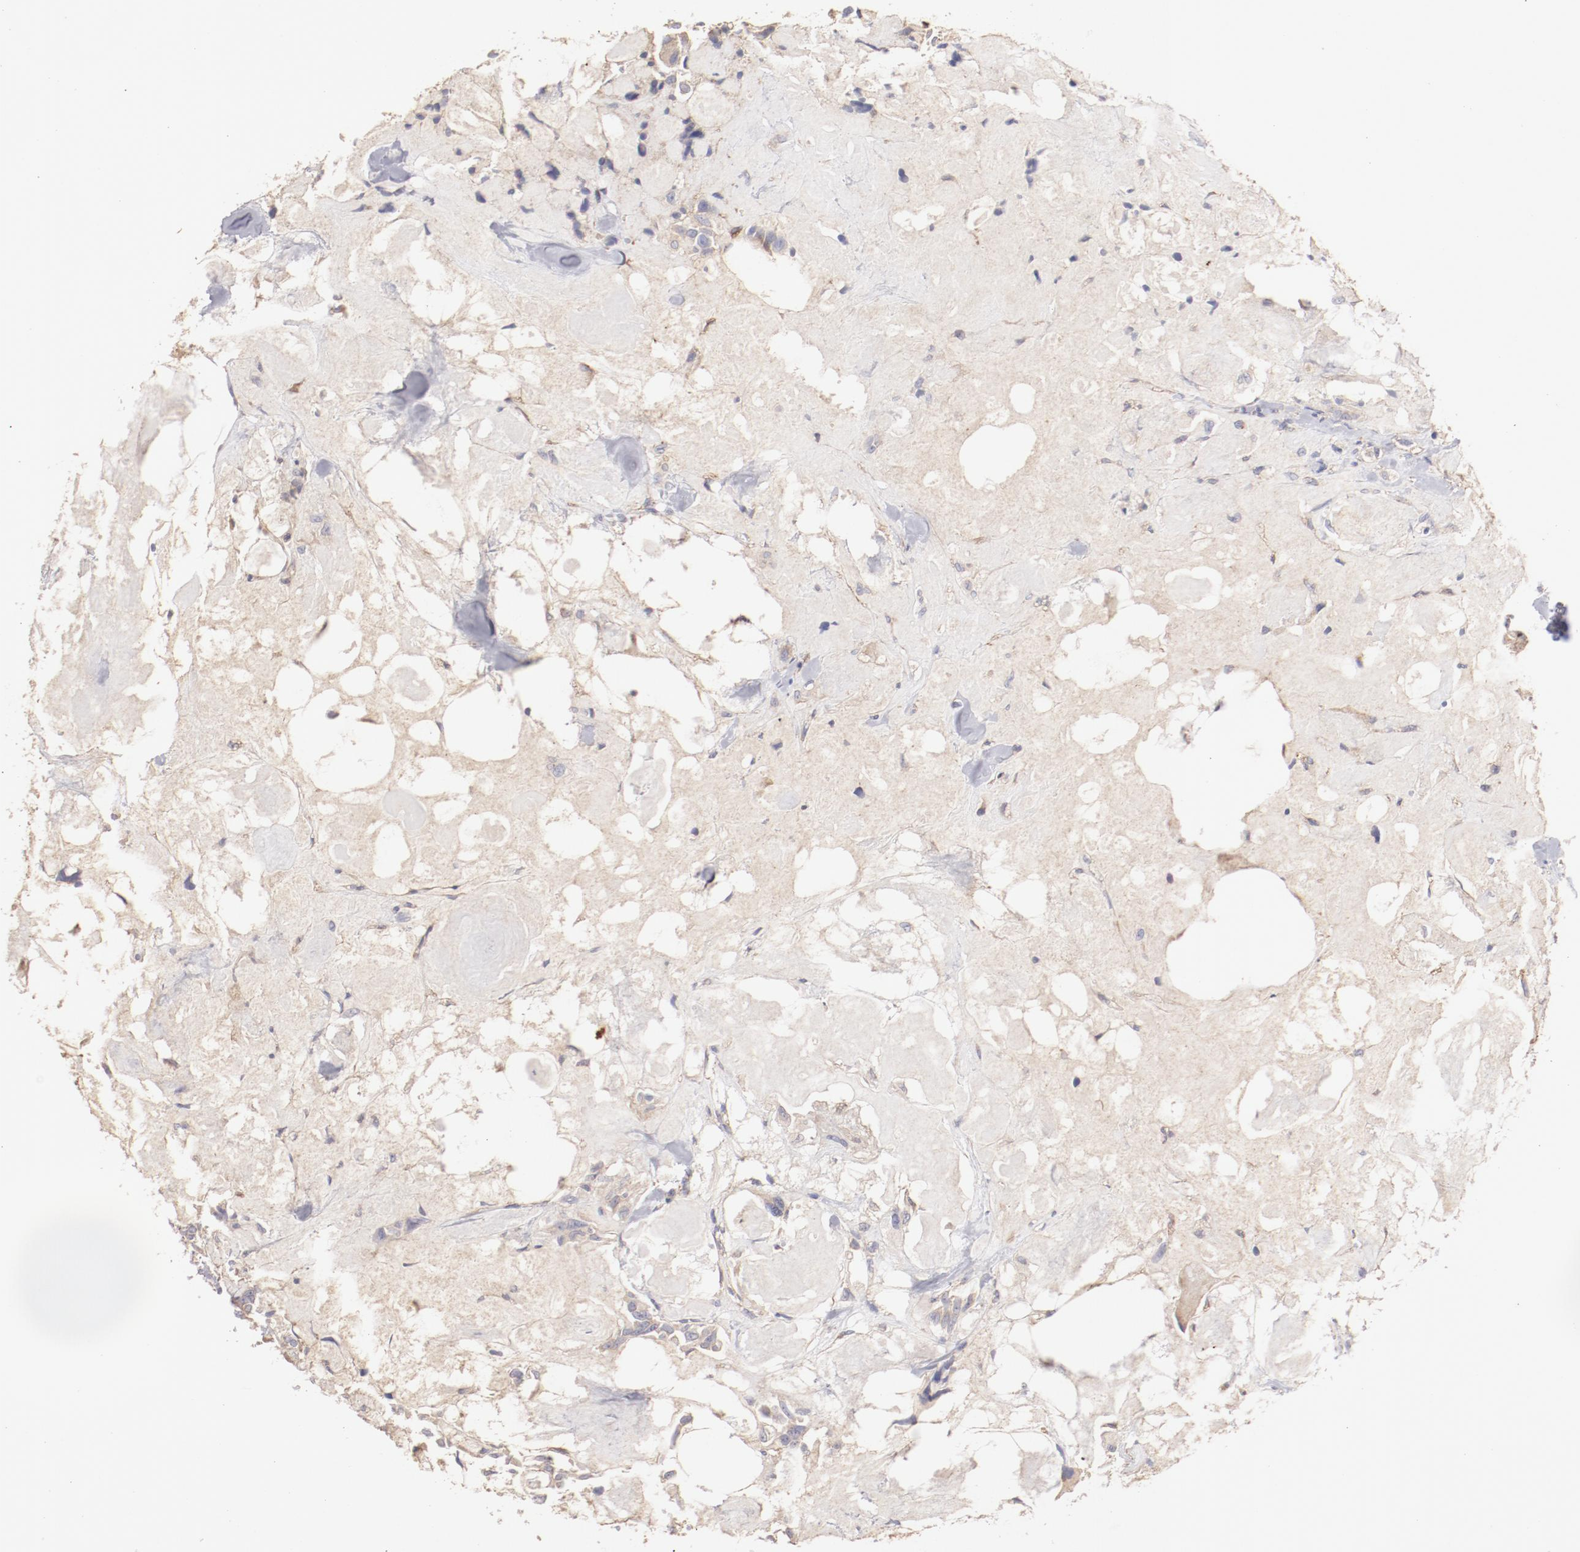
{"staining": {"intensity": "weak", "quantity": ">75%", "location": "cytoplasmic/membranous"}, "tissue": "thyroid cancer", "cell_type": "Tumor cells", "image_type": "cancer", "snomed": [{"axis": "morphology", "description": "Carcinoma, NOS"}, {"axis": "morphology", "description": "Carcinoid, malignant, NOS"}, {"axis": "topography", "description": "Thyroid gland"}], "caption": "This histopathology image displays immunohistochemistry (IHC) staining of thyroid cancer (carcinoma), with low weak cytoplasmic/membranous staining in approximately >75% of tumor cells.", "gene": "ENTPD5", "patient": {"sex": "male", "age": 33}}